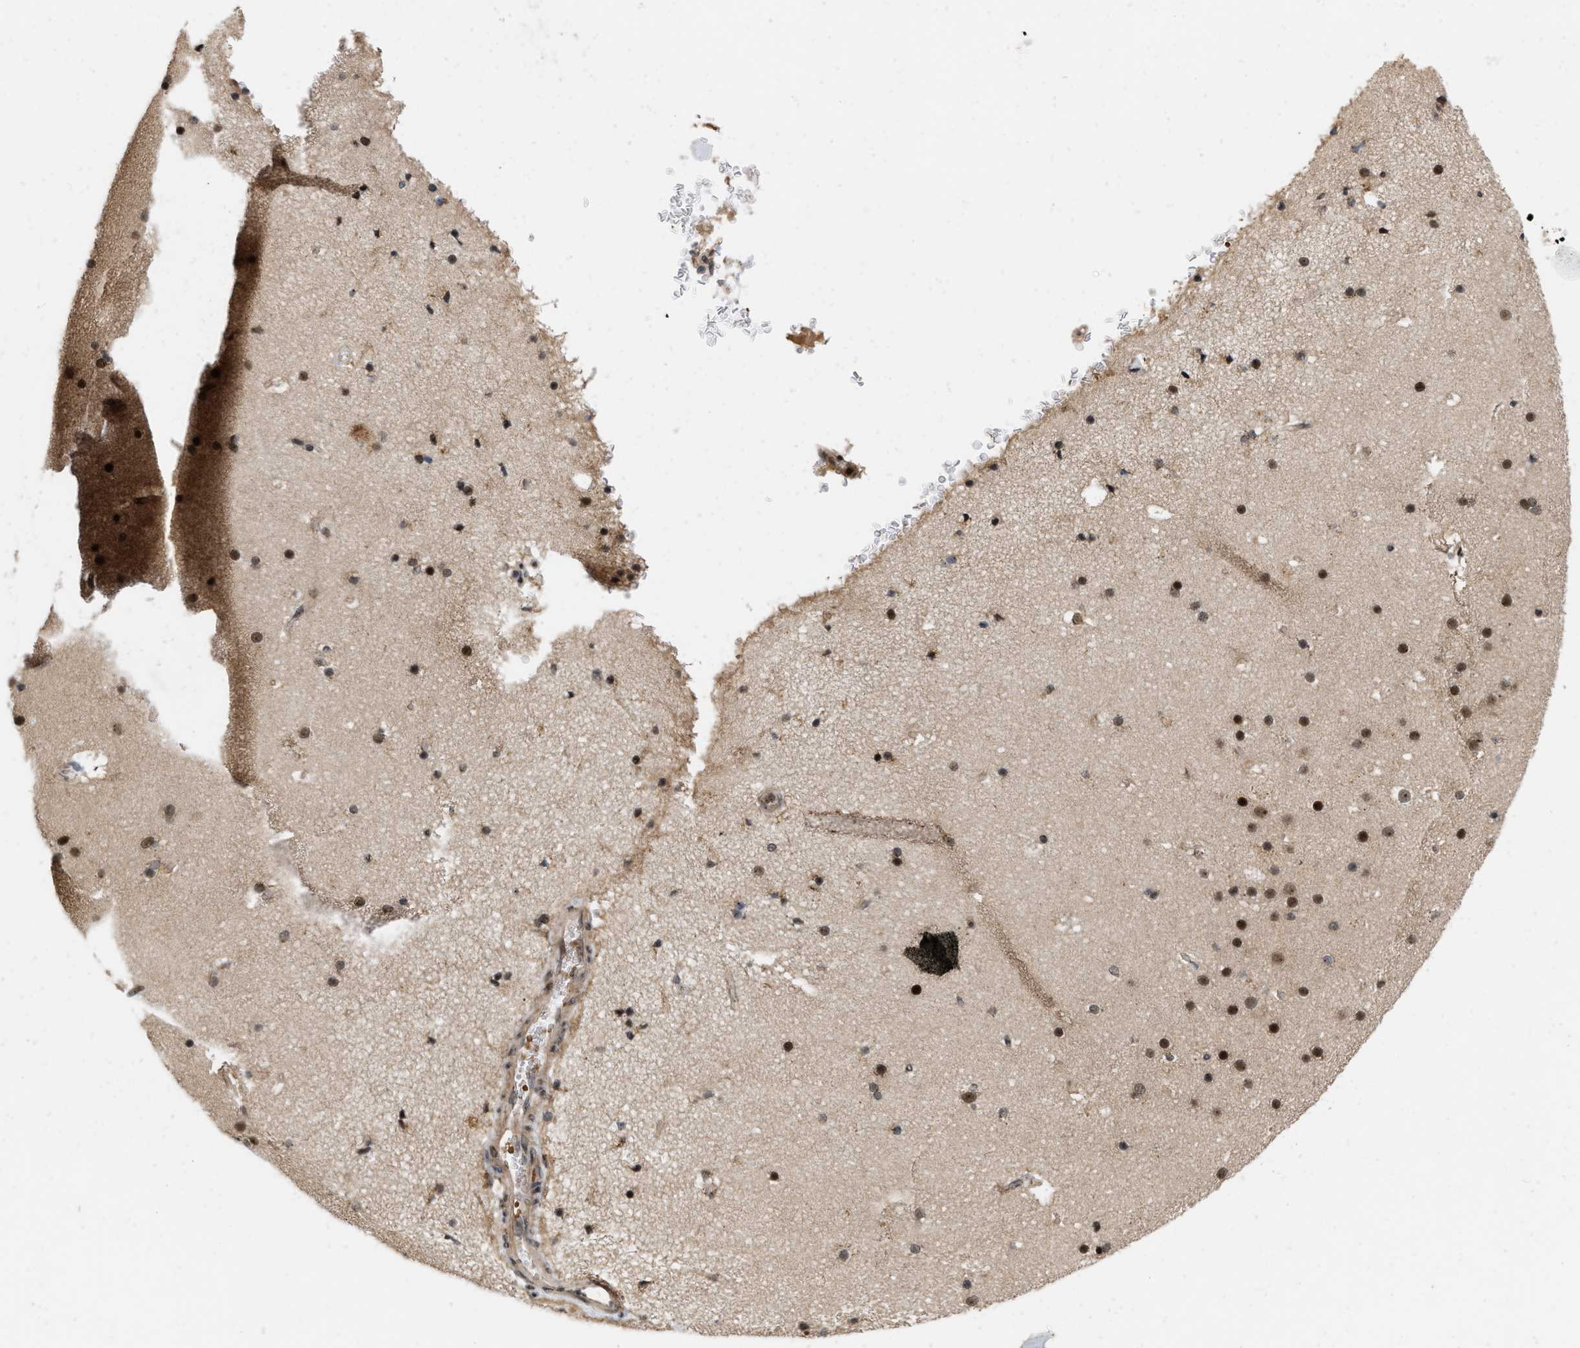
{"staining": {"intensity": "moderate", "quantity": ">75%", "location": "cytoplasmic/membranous"}, "tissue": "cerebral cortex", "cell_type": "Endothelial cells", "image_type": "normal", "snomed": [{"axis": "morphology", "description": "Normal tissue, NOS"}, {"axis": "topography", "description": "Cerebral cortex"}], "caption": "Normal cerebral cortex shows moderate cytoplasmic/membranous positivity in about >75% of endothelial cells.", "gene": "ANKRD11", "patient": {"sex": "male", "age": 57}}